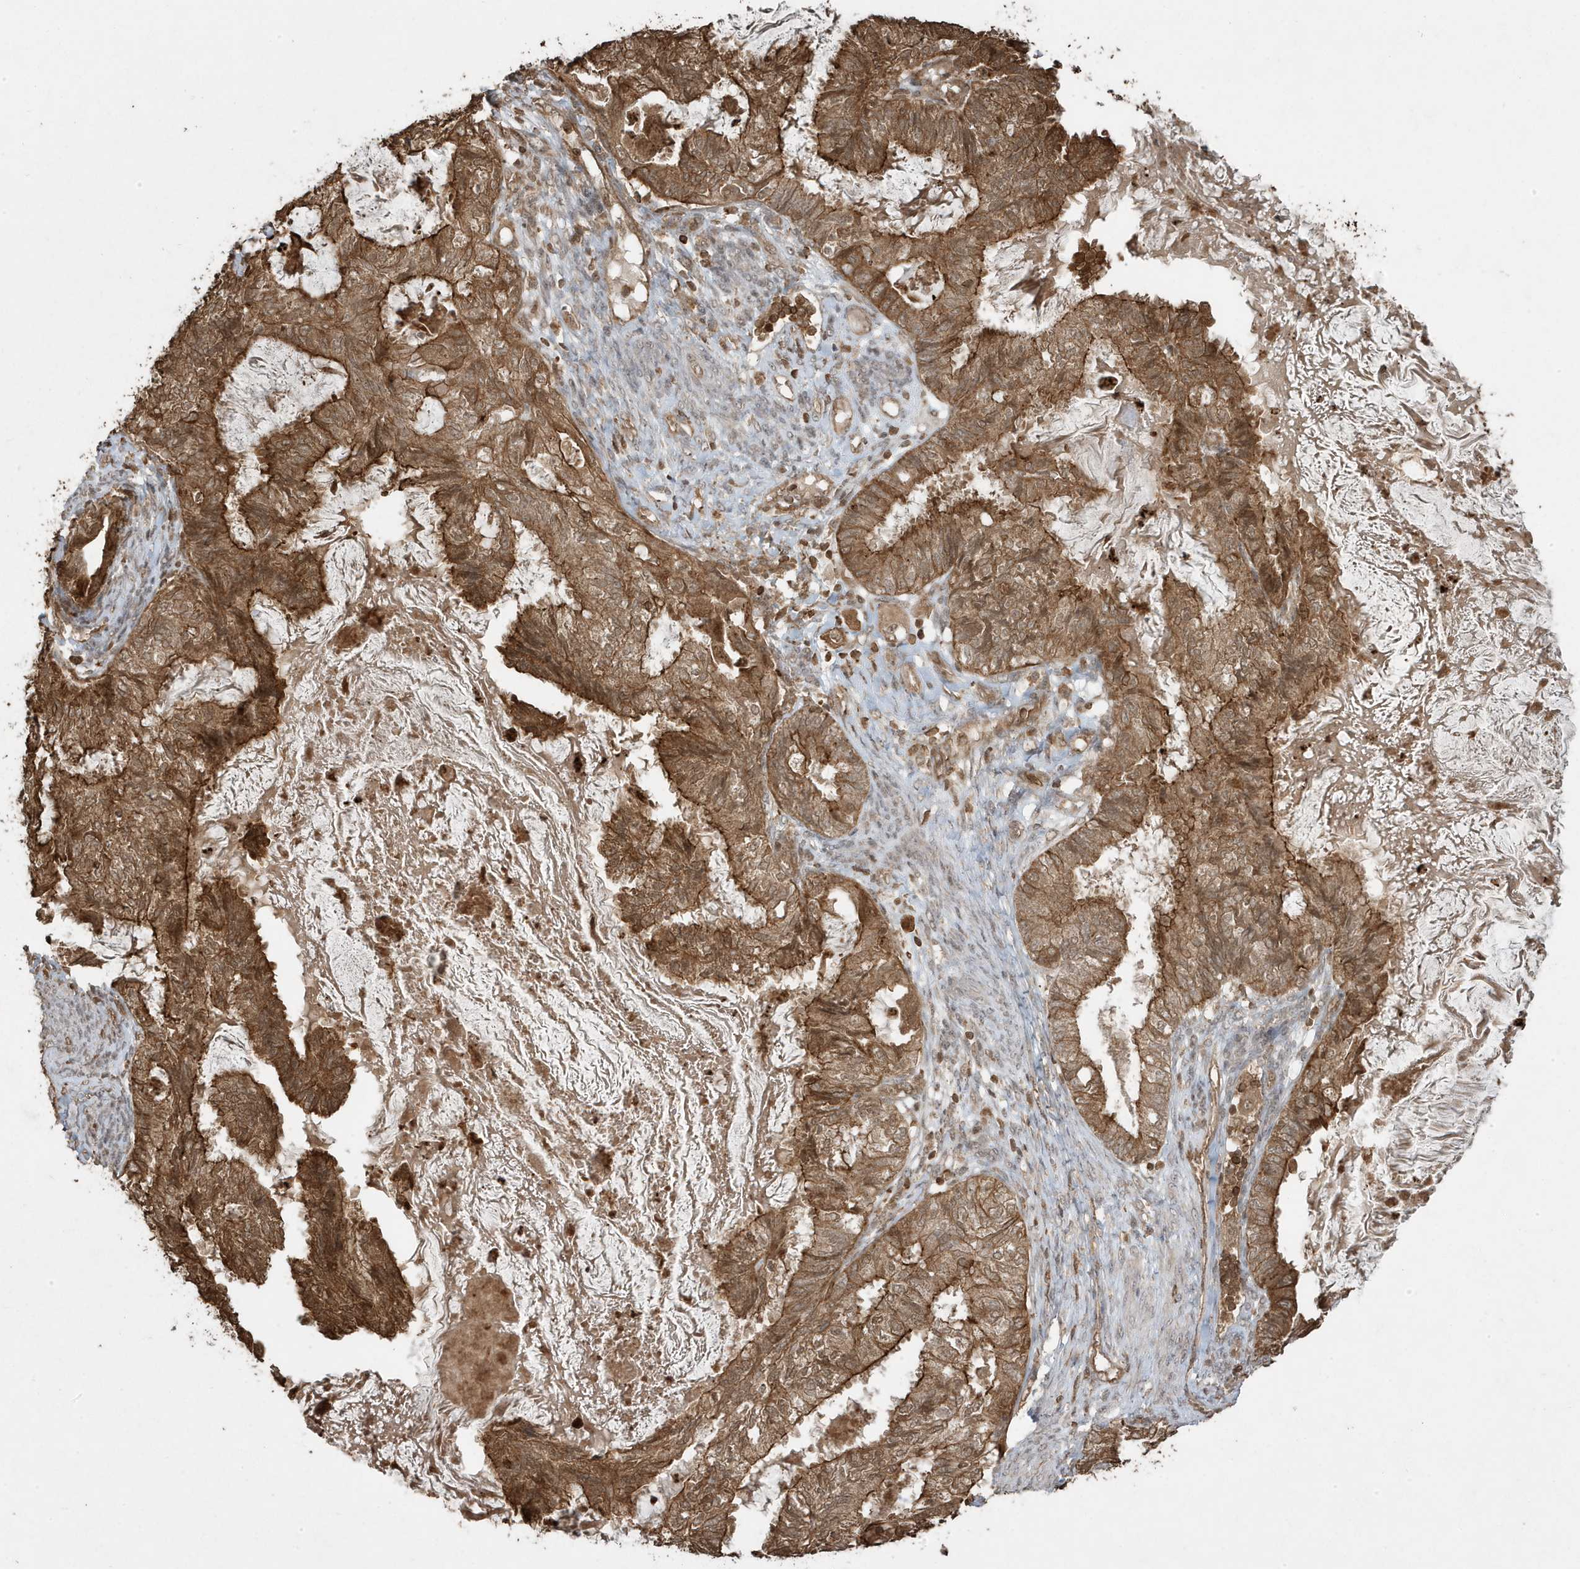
{"staining": {"intensity": "strong", "quantity": ">75%", "location": "cytoplasmic/membranous,nuclear"}, "tissue": "cervical cancer", "cell_type": "Tumor cells", "image_type": "cancer", "snomed": [{"axis": "morphology", "description": "Normal tissue, NOS"}, {"axis": "morphology", "description": "Adenocarcinoma, NOS"}, {"axis": "topography", "description": "Cervix"}, {"axis": "topography", "description": "Endometrium"}], "caption": "Cervical adenocarcinoma tissue exhibits strong cytoplasmic/membranous and nuclear expression in about >75% of tumor cells (DAB (3,3'-diaminobenzidine) = brown stain, brightfield microscopy at high magnification).", "gene": "ASAP1", "patient": {"sex": "female", "age": 86}}